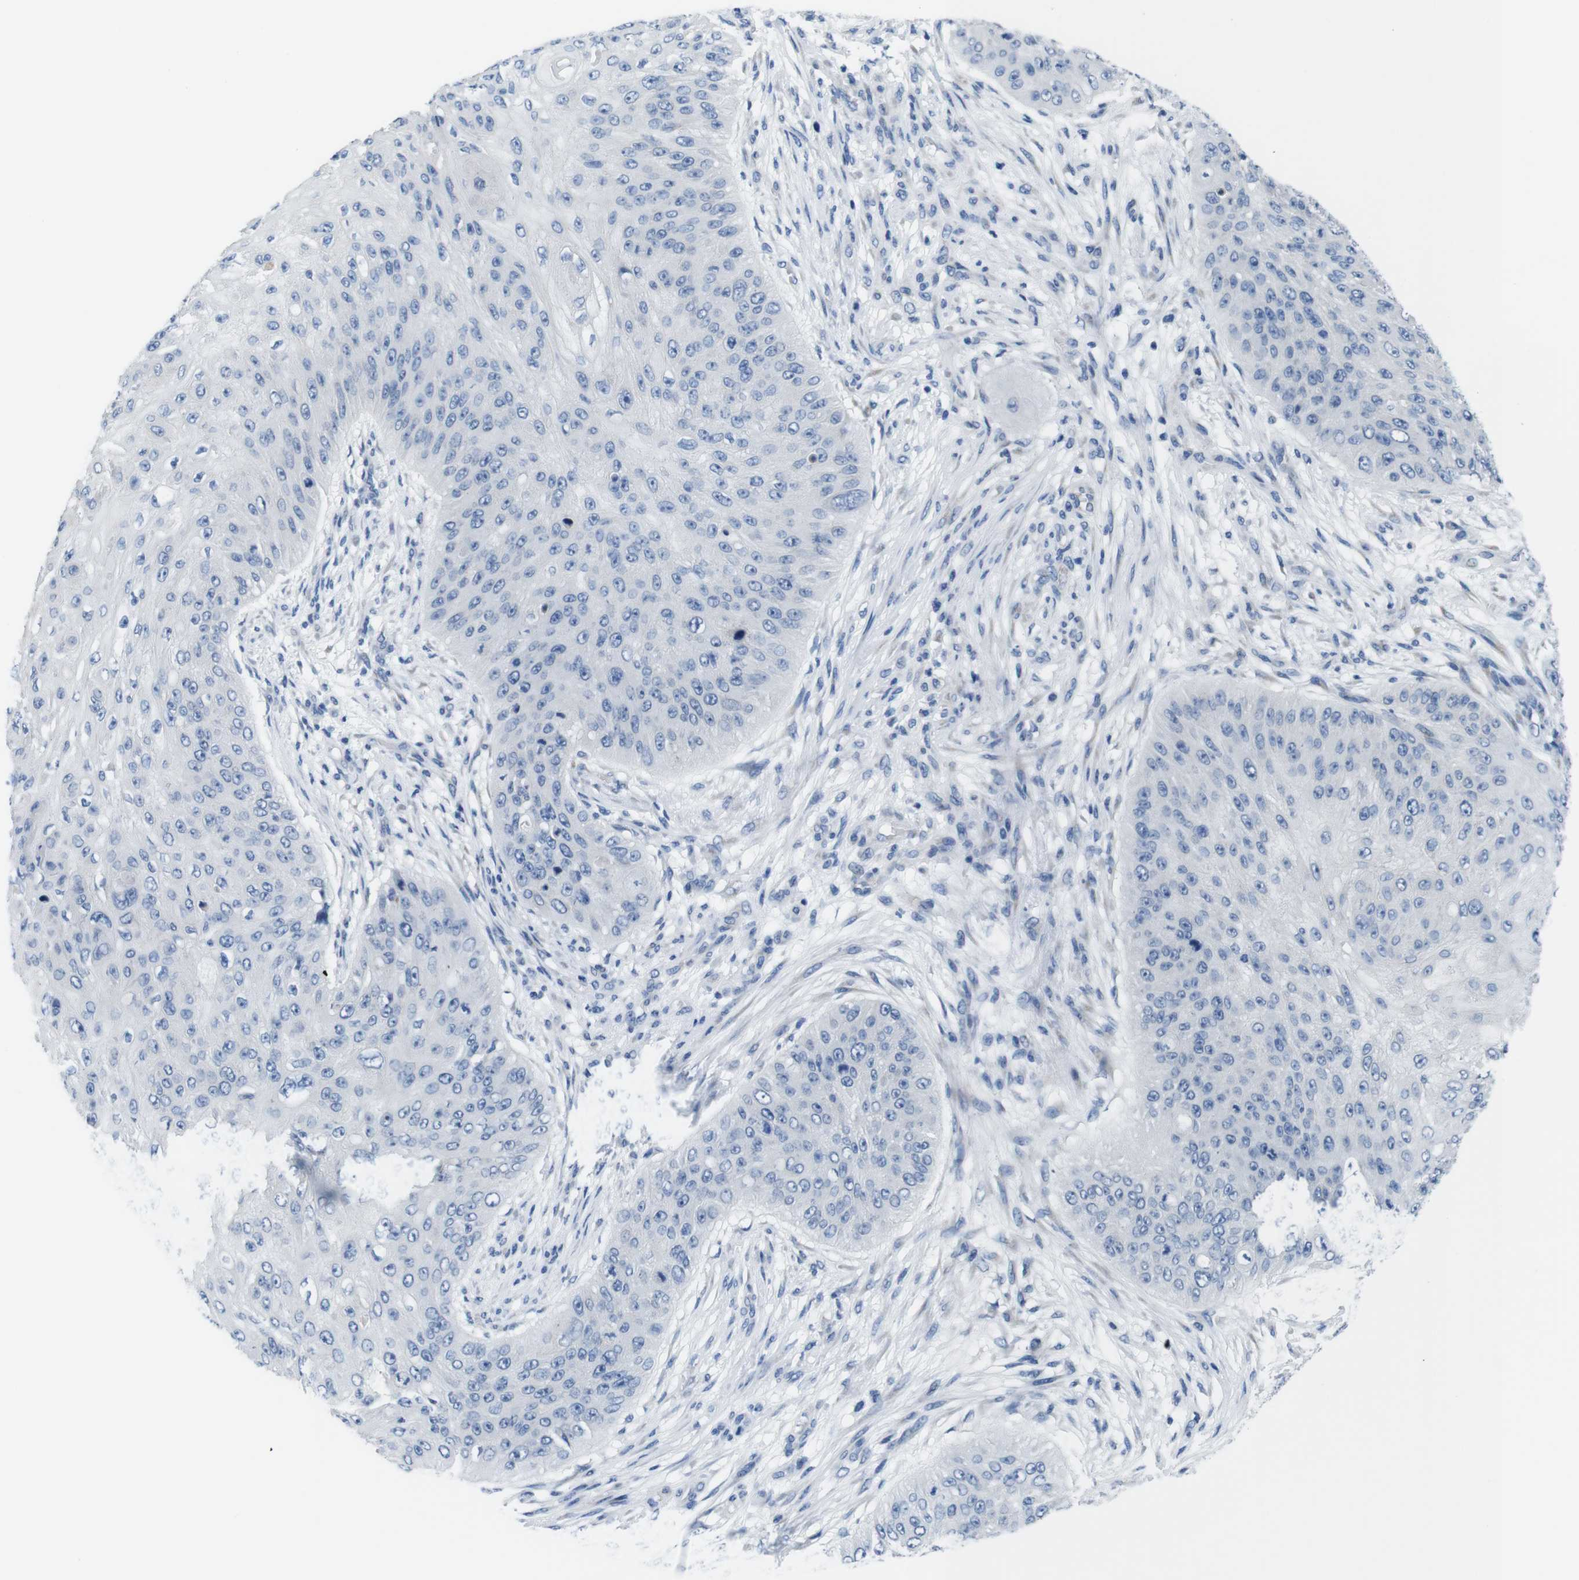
{"staining": {"intensity": "negative", "quantity": "none", "location": "none"}, "tissue": "skin cancer", "cell_type": "Tumor cells", "image_type": "cancer", "snomed": [{"axis": "morphology", "description": "Squamous cell carcinoma, NOS"}, {"axis": "topography", "description": "Skin"}], "caption": "This is an immunohistochemistry image of human skin cancer (squamous cell carcinoma). There is no positivity in tumor cells.", "gene": "GOLGA2", "patient": {"sex": "female", "age": 80}}